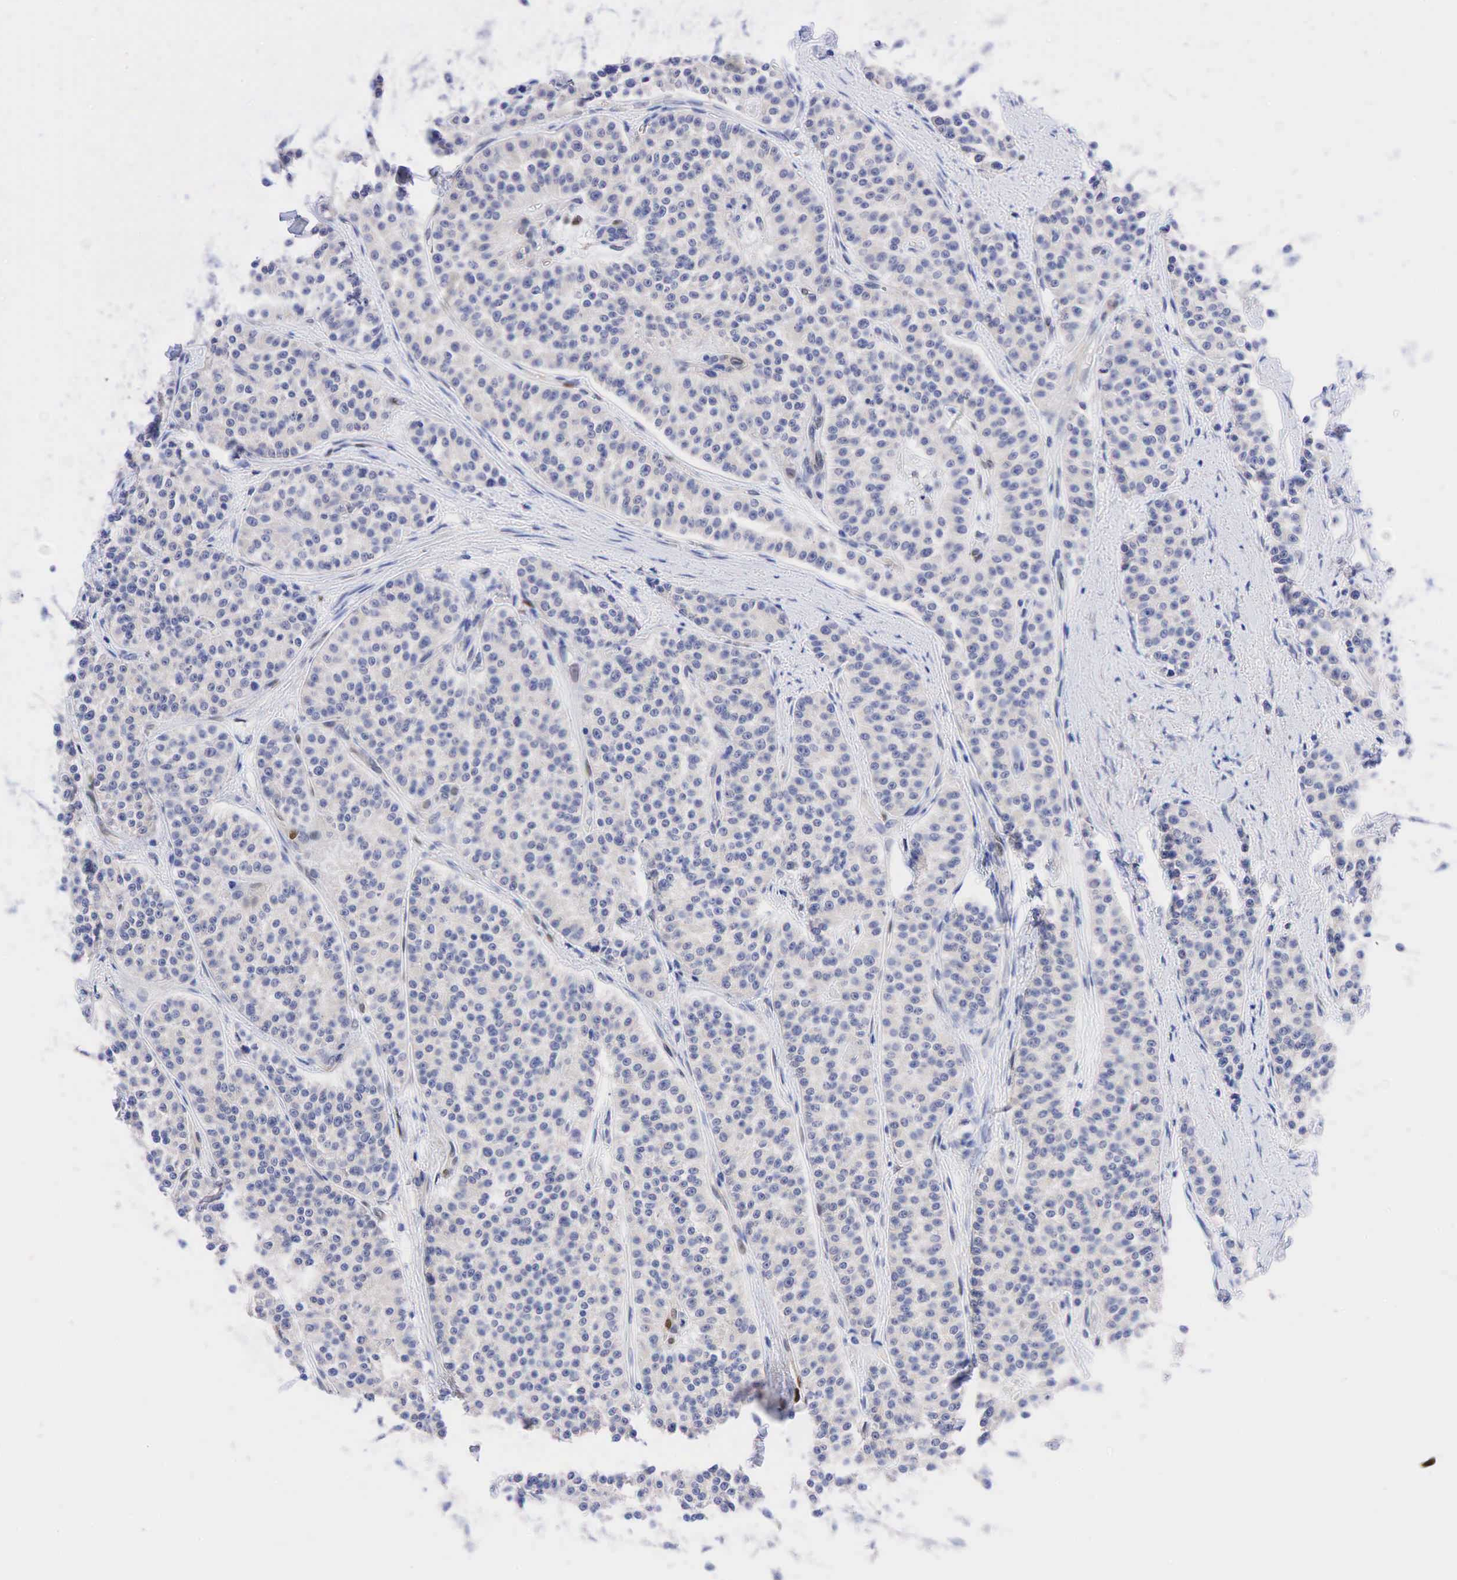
{"staining": {"intensity": "moderate", "quantity": "<25%", "location": "nuclear"}, "tissue": "carcinoid", "cell_type": "Tumor cells", "image_type": "cancer", "snomed": [{"axis": "morphology", "description": "Carcinoid, malignant, NOS"}, {"axis": "topography", "description": "Stomach"}], "caption": "This is an image of immunohistochemistry staining of malignant carcinoid, which shows moderate expression in the nuclear of tumor cells.", "gene": "CCND1", "patient": {"sex": "female", "age": 76}}